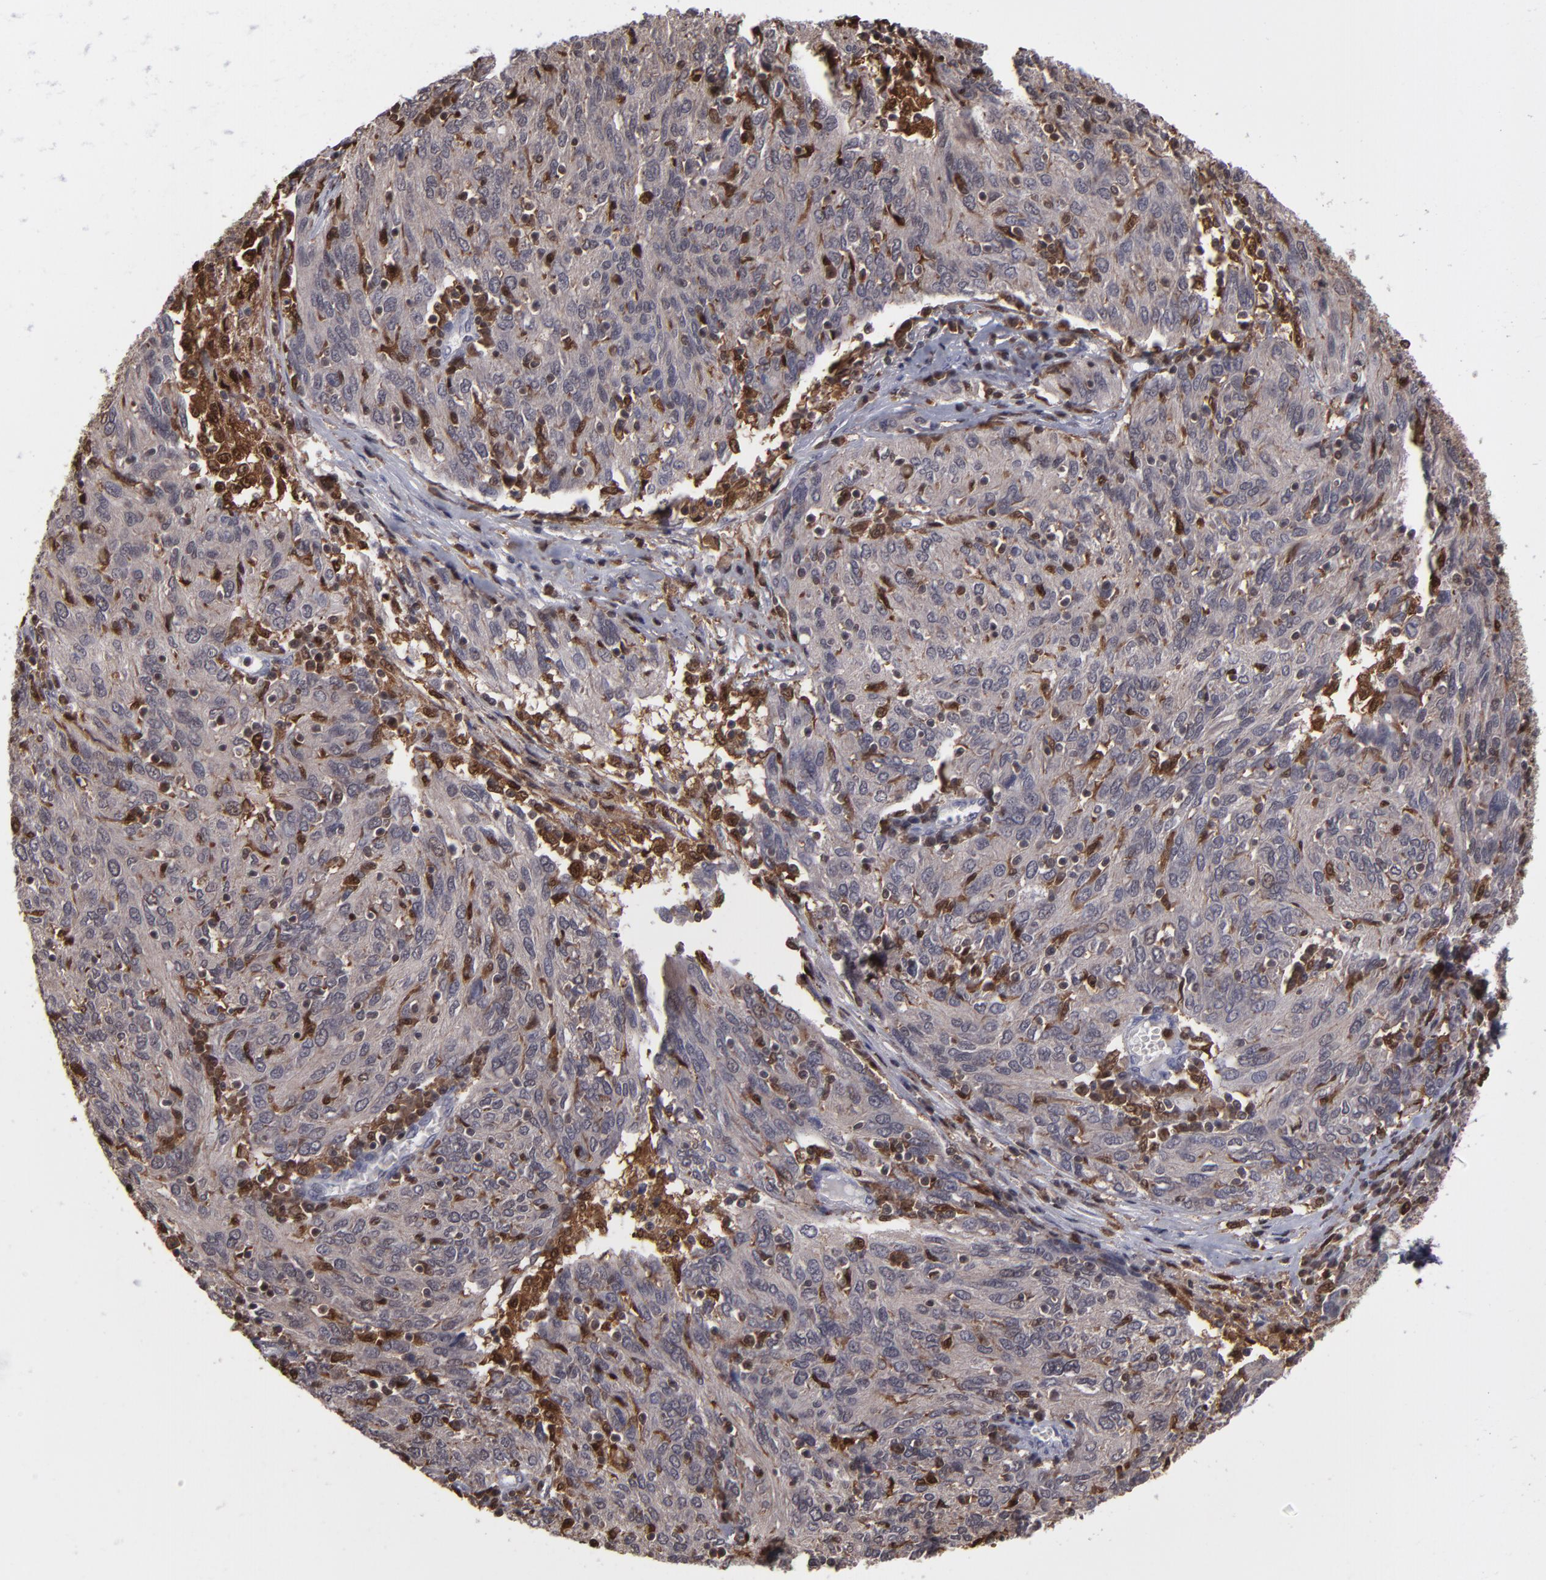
{"staining": {"intensity": "weak", "quantity": ">75%", "location": "cytoplasmic/membranous"}, "tissue": "ovarian cancer", "cell_type": "Tumor cells", "image_type": "cancer", "snomed": [{"axis": "morphology", "description": "Carcinoma, endometroid"}, {"axis": "topography", "description": "Ovary"}], "caption": "Immunohistochemical staining of endometroid carcinoma (ovarian) demonstrates weak cytoplasmic/membranous protein expression in approximately >75% of tumor cells.", "gene": "GRB2", "patient": {"sex": "female", "age": 50}}